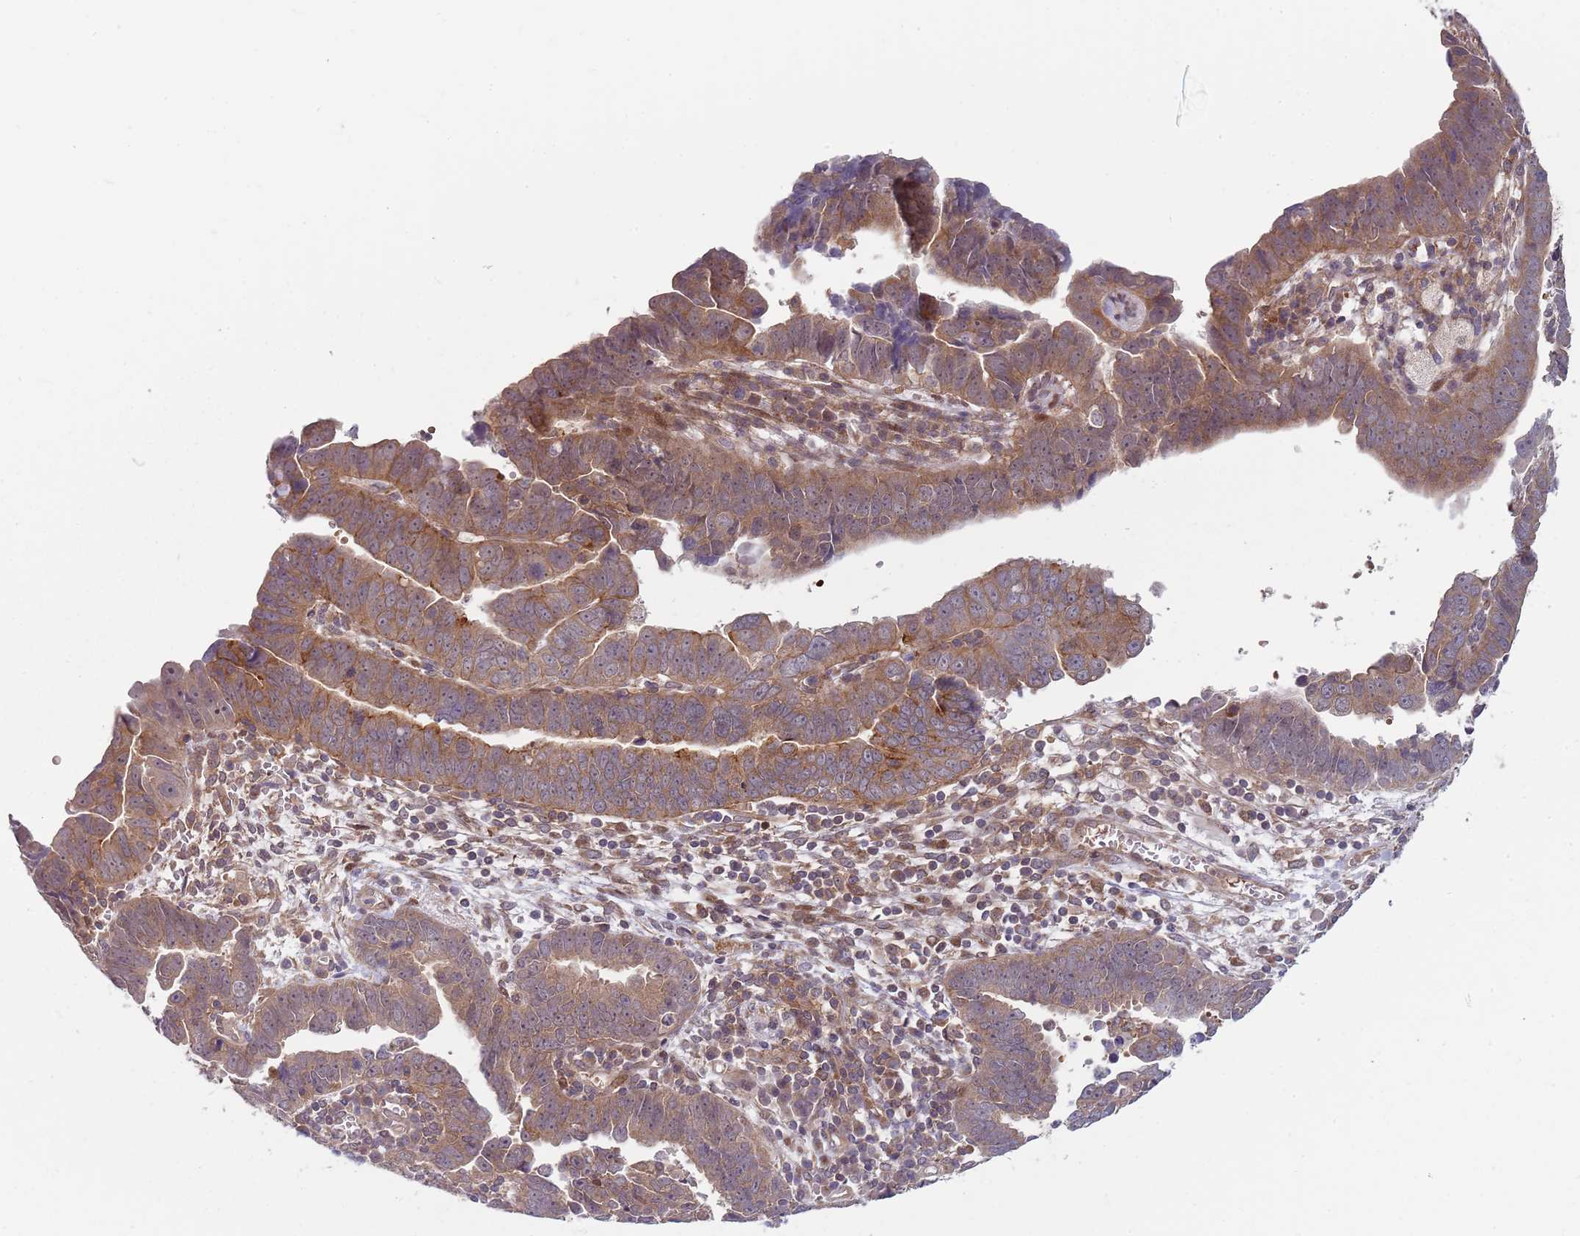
{"staining": {"intensity": "moderate", "quantity": ">75%", "location": "cytoplasmic/membranous"}, "tissue": "endometrial cancer", "cell_type": "Tumor cells", "image_type": "cancer", "snomed": [{"axis": "morphology", "description": "Adenocarcinoma, NOS"}, {"axis": "topography", "description": "Endometrium"}], "caption": "This photomicrograph displays immunohistochemistry (IHC) staining of human endometrial adenocarcinoma, with medium moderate cytoplasmic/membranous staining in approximately >75% of tumor cells.", "gene": "GGA1", "patient": {"sex": "female", "age": 75}}